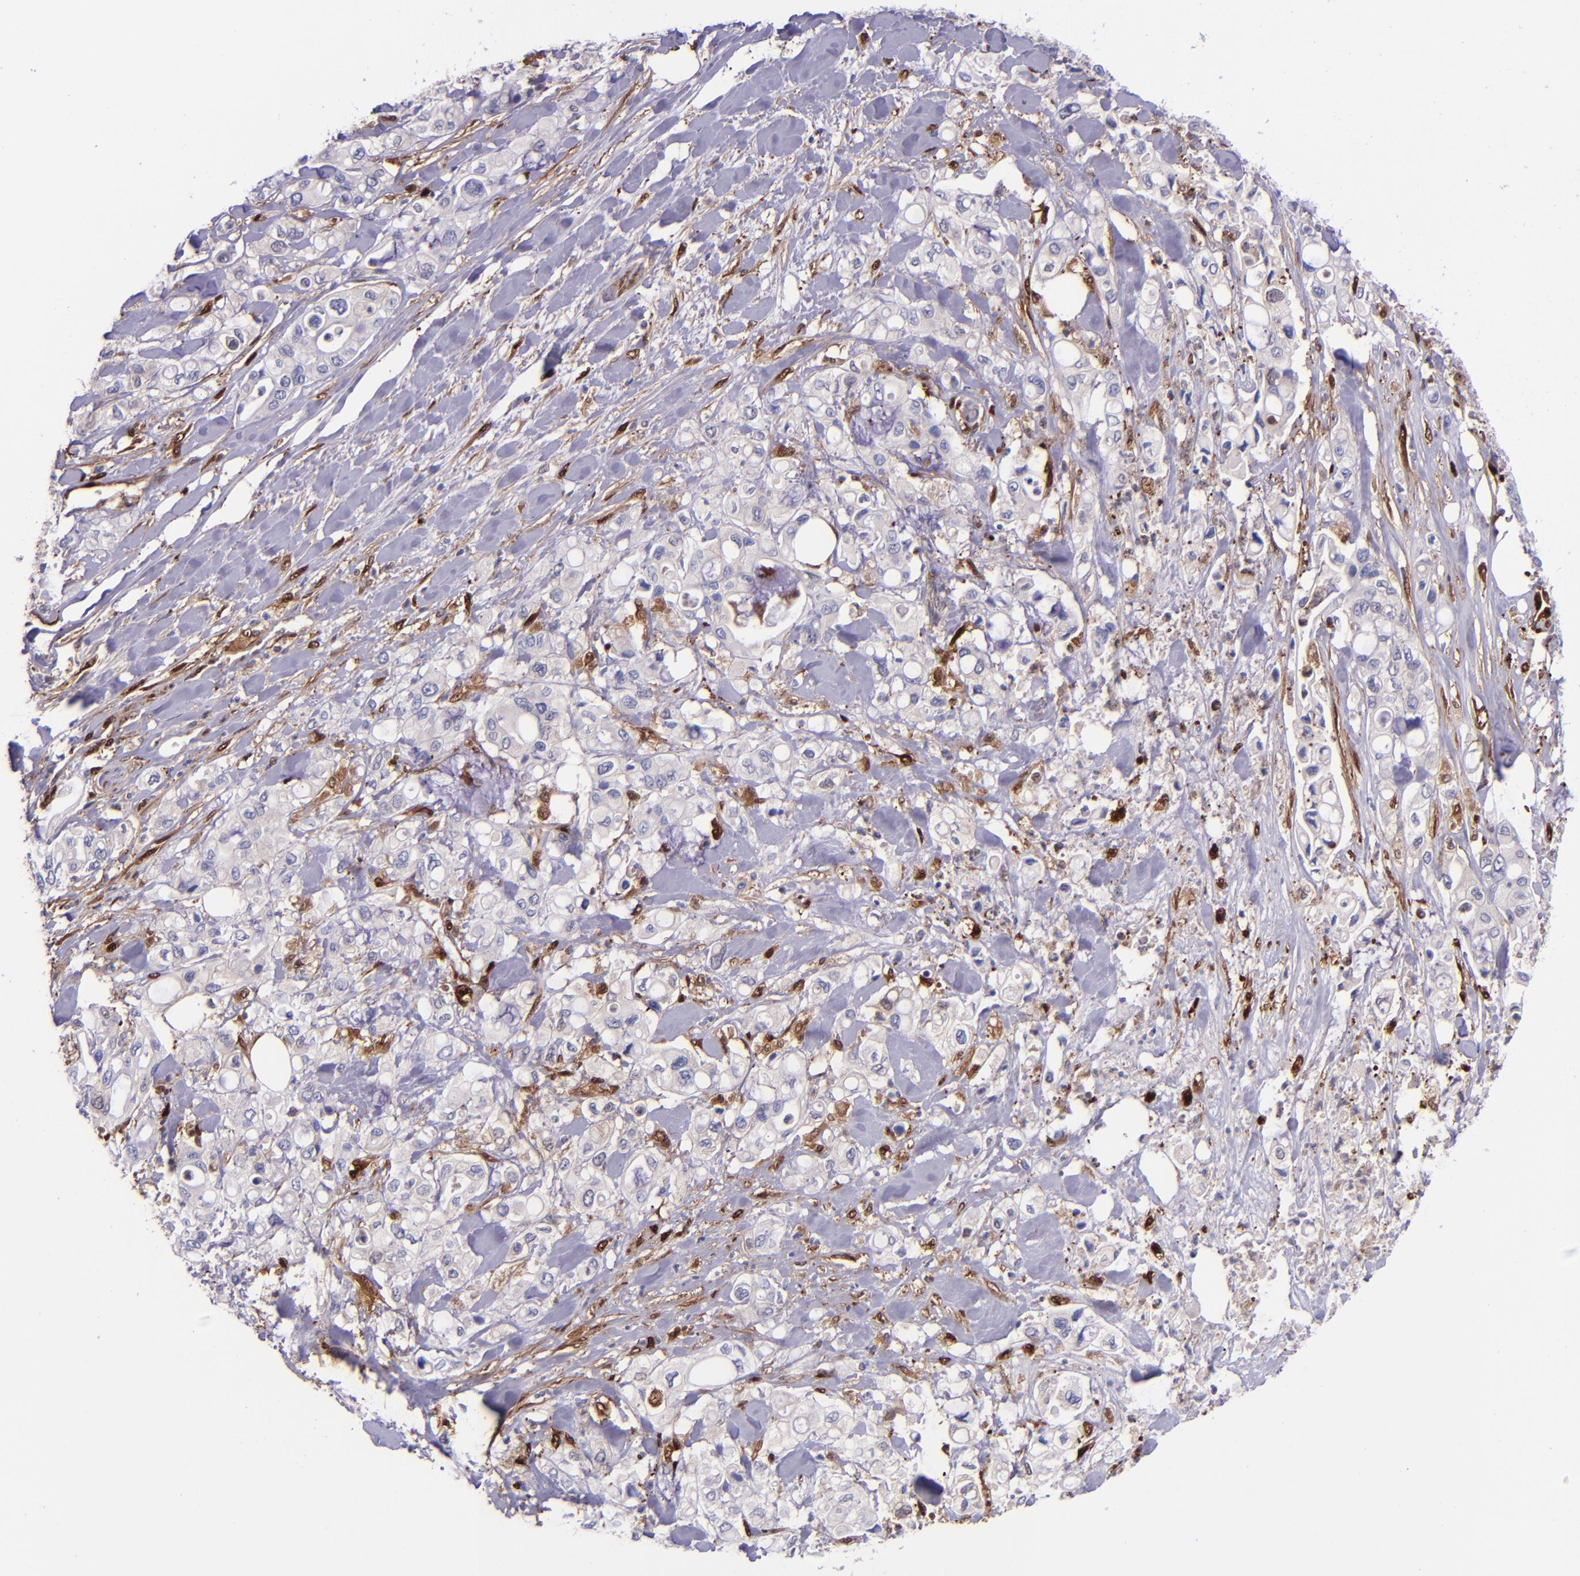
{"staining": {"intensity": "negative", "quantity": "none", "location": "none"}, "tissue": "pancreatic cancer", "cell_type": "Tumor cells", "image_type": "cancer", "snomed": [{"axis": "morphology", "description": "Adenocarcinoma, NOS"}, {"axis": "topography", "description": "Pancreas"}], "caption": "Immunohistochemical staining of adenocarcinoma (pancreatic) shows no significant expression in tumor cells. The staining was performed using DAB to visualize the protein expression in brown, while the nuclei were stained in blue with hematoxylin (Magnification: 20x).", "gene": "LGALS1", "patient": {"sex": "male", "age": 70}}